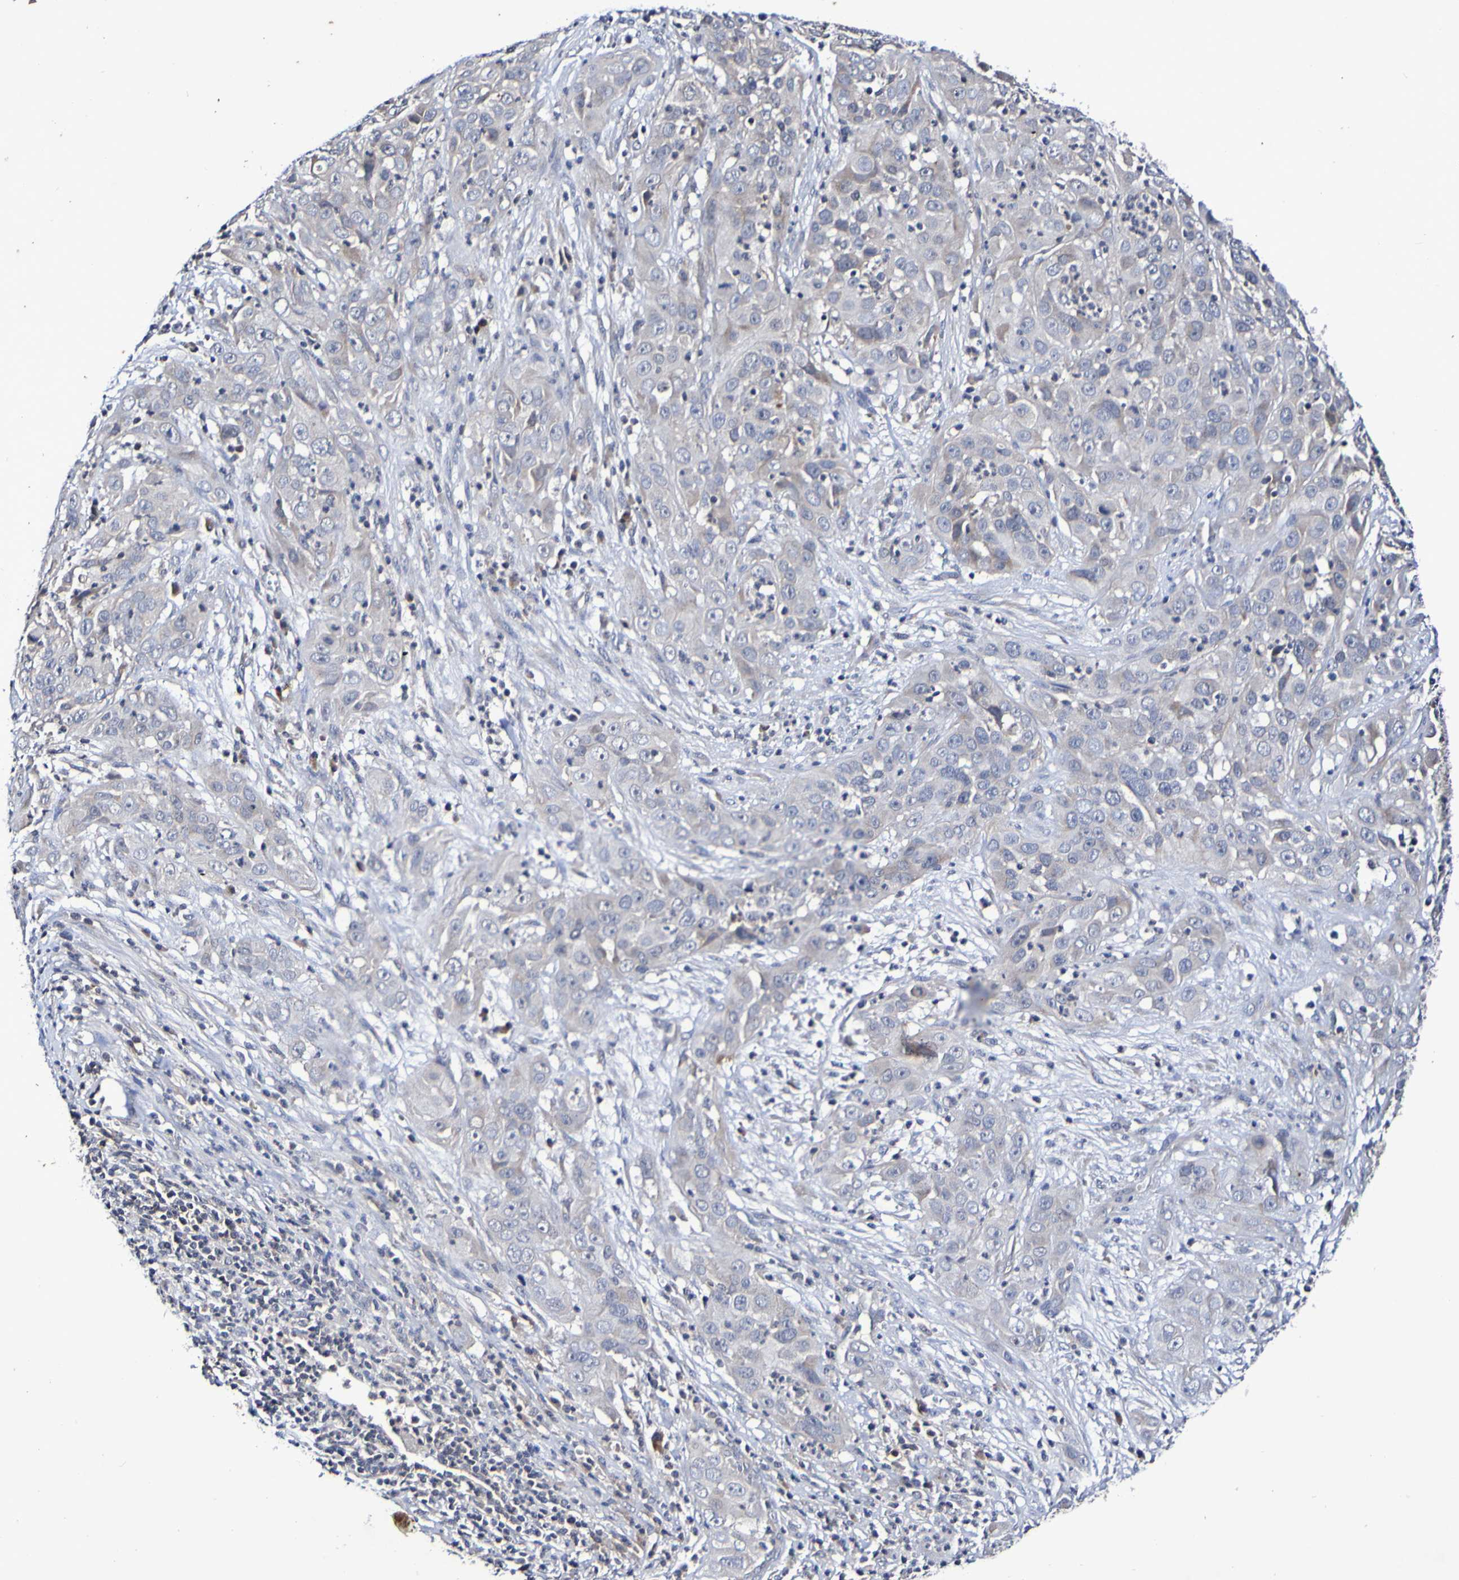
{"staining": {"intensity": "weak", "quantity": "25%-75%", "location": "cytoplasmic/membranous,nuclear"}, "tissue": "cervical cancer", "cell_type": "Tumor cells", "image_type": "cancer", "snomed": [{"axis": "morphology", "description": "Squamous cell carcinoma, NOS"}, {"axis": "topography", "description": "Cervix"}], "caption": "The immunohistochemical stain highlights weak cytoplasmic/membranous and nuclear expression in tumor cells of cervical squamous cell carcinoma tissue.", "gene": "PTP4A2", "patient": {"sex": "female", "age": 32}}